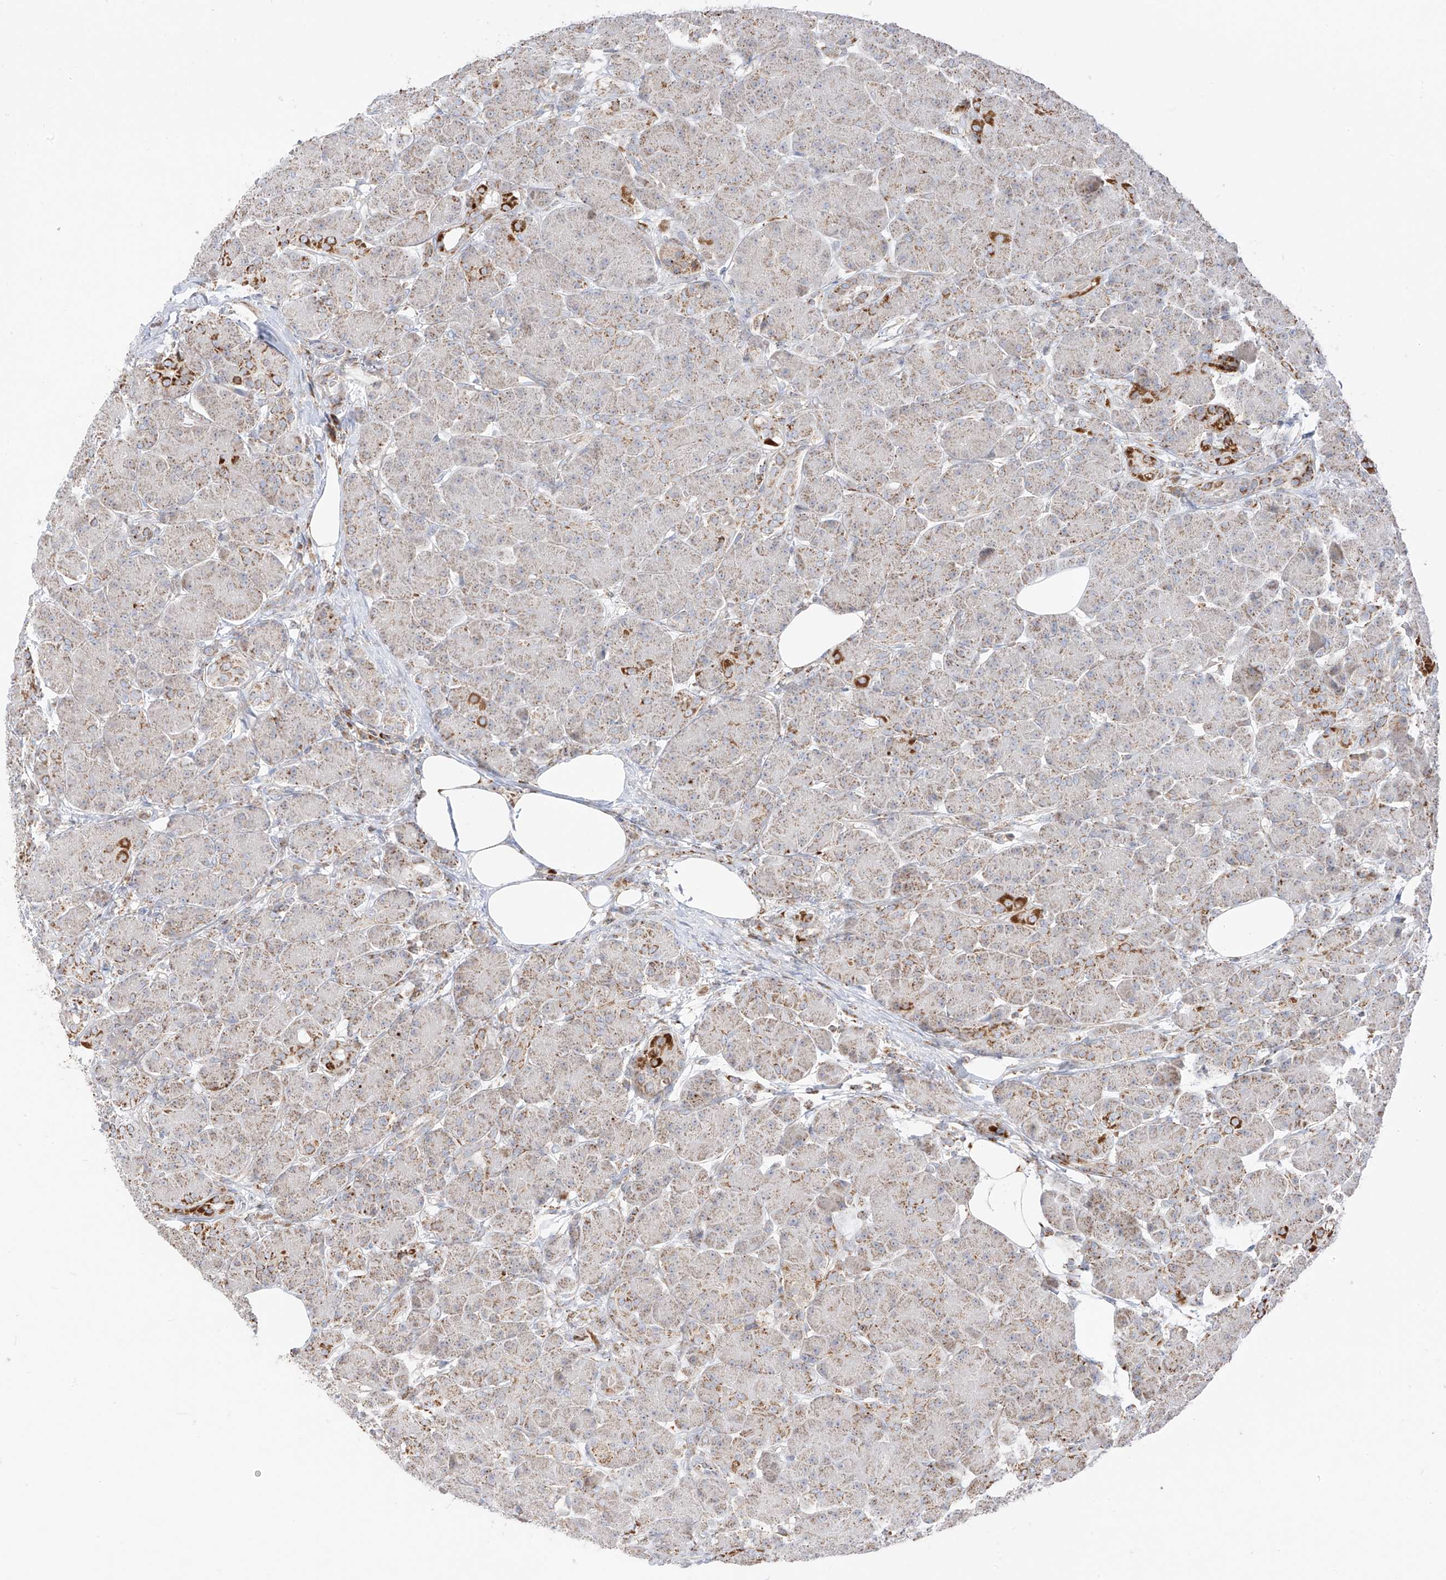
{"staining": {"intensity": "moderate", "quantity": "25%-75%", "location": "cytoplasmic/membranous"}, "tissue": "pancreas", "cell_type": "Exocrine glandular cells", "image_type": "normal", "snomed": [{"axis": "morphology", "description": "Normal tissue, NOS"}, {"axis": "topography", "description": "Pancreas"}], "caption": "A medium amount of moderate cytoplasmic/membranous expression is present in approximately 25%-75% of exocrine glandular cells in unremarkable pancreas.", "gene": "ETHE1", "patient": {"sex": "male", "age": 63}}